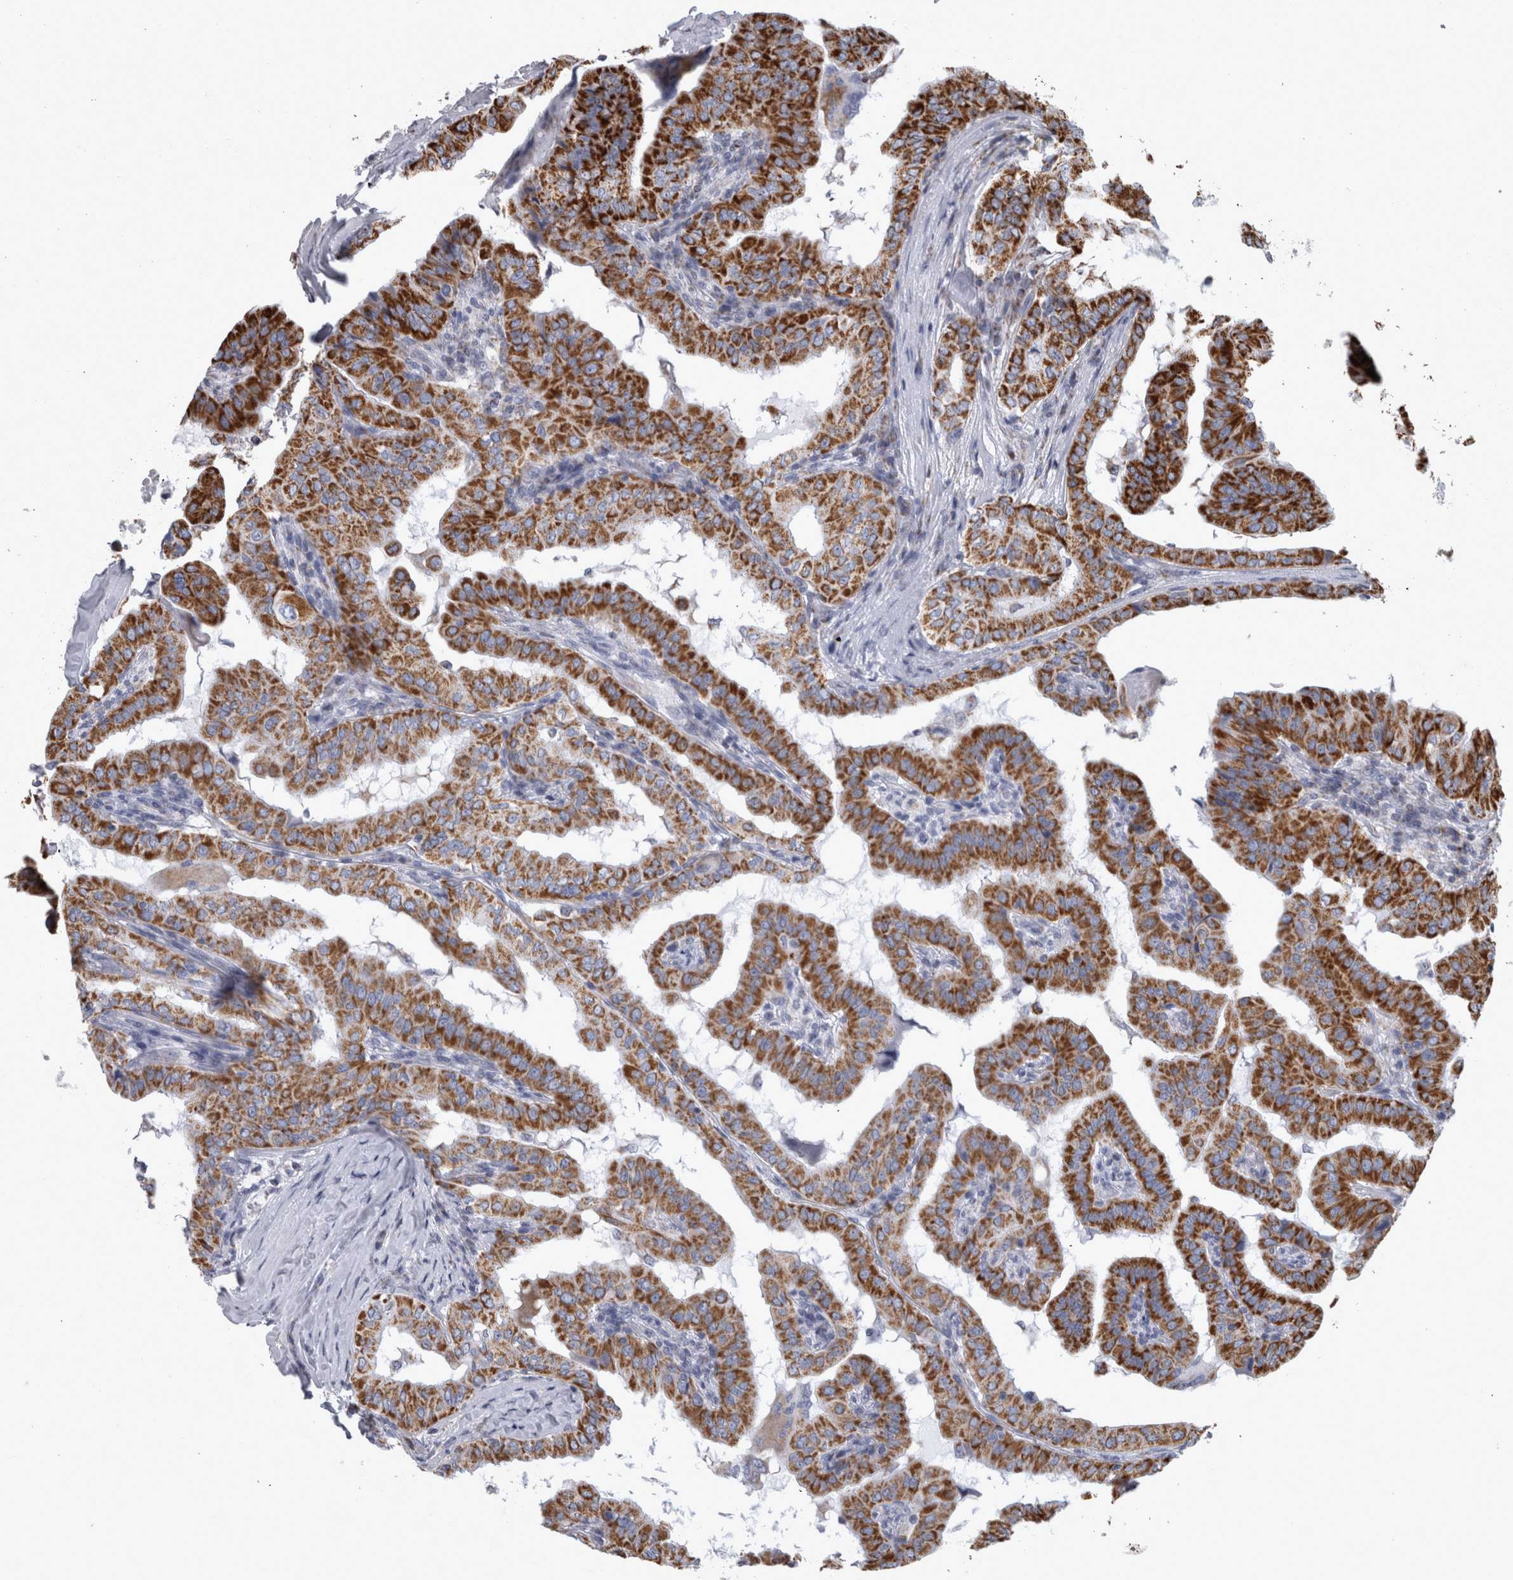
{"staining": {"intensity": "strong", "quantity": ">75%", "location": "cytoplasmic/membranous"}, "tissue": "thyroid cancer", "cell_type": "Tumor cells", "image_type": "cancer", "snomed": [{"axis": "morphology", "description": "Papillary adenocarcinoma, NOS"}, {"axis": "topography", "description": "Thyroid gland"}], "caption": "IHC histopathology image of human thyroid cancer stained for a protein (brown), which displays high levels of strong cytoplasmic/membranous expression in approximately >75% of tumor cells.", "gene": "MDH2", "patient": {"sex": "male", "age": 33}}